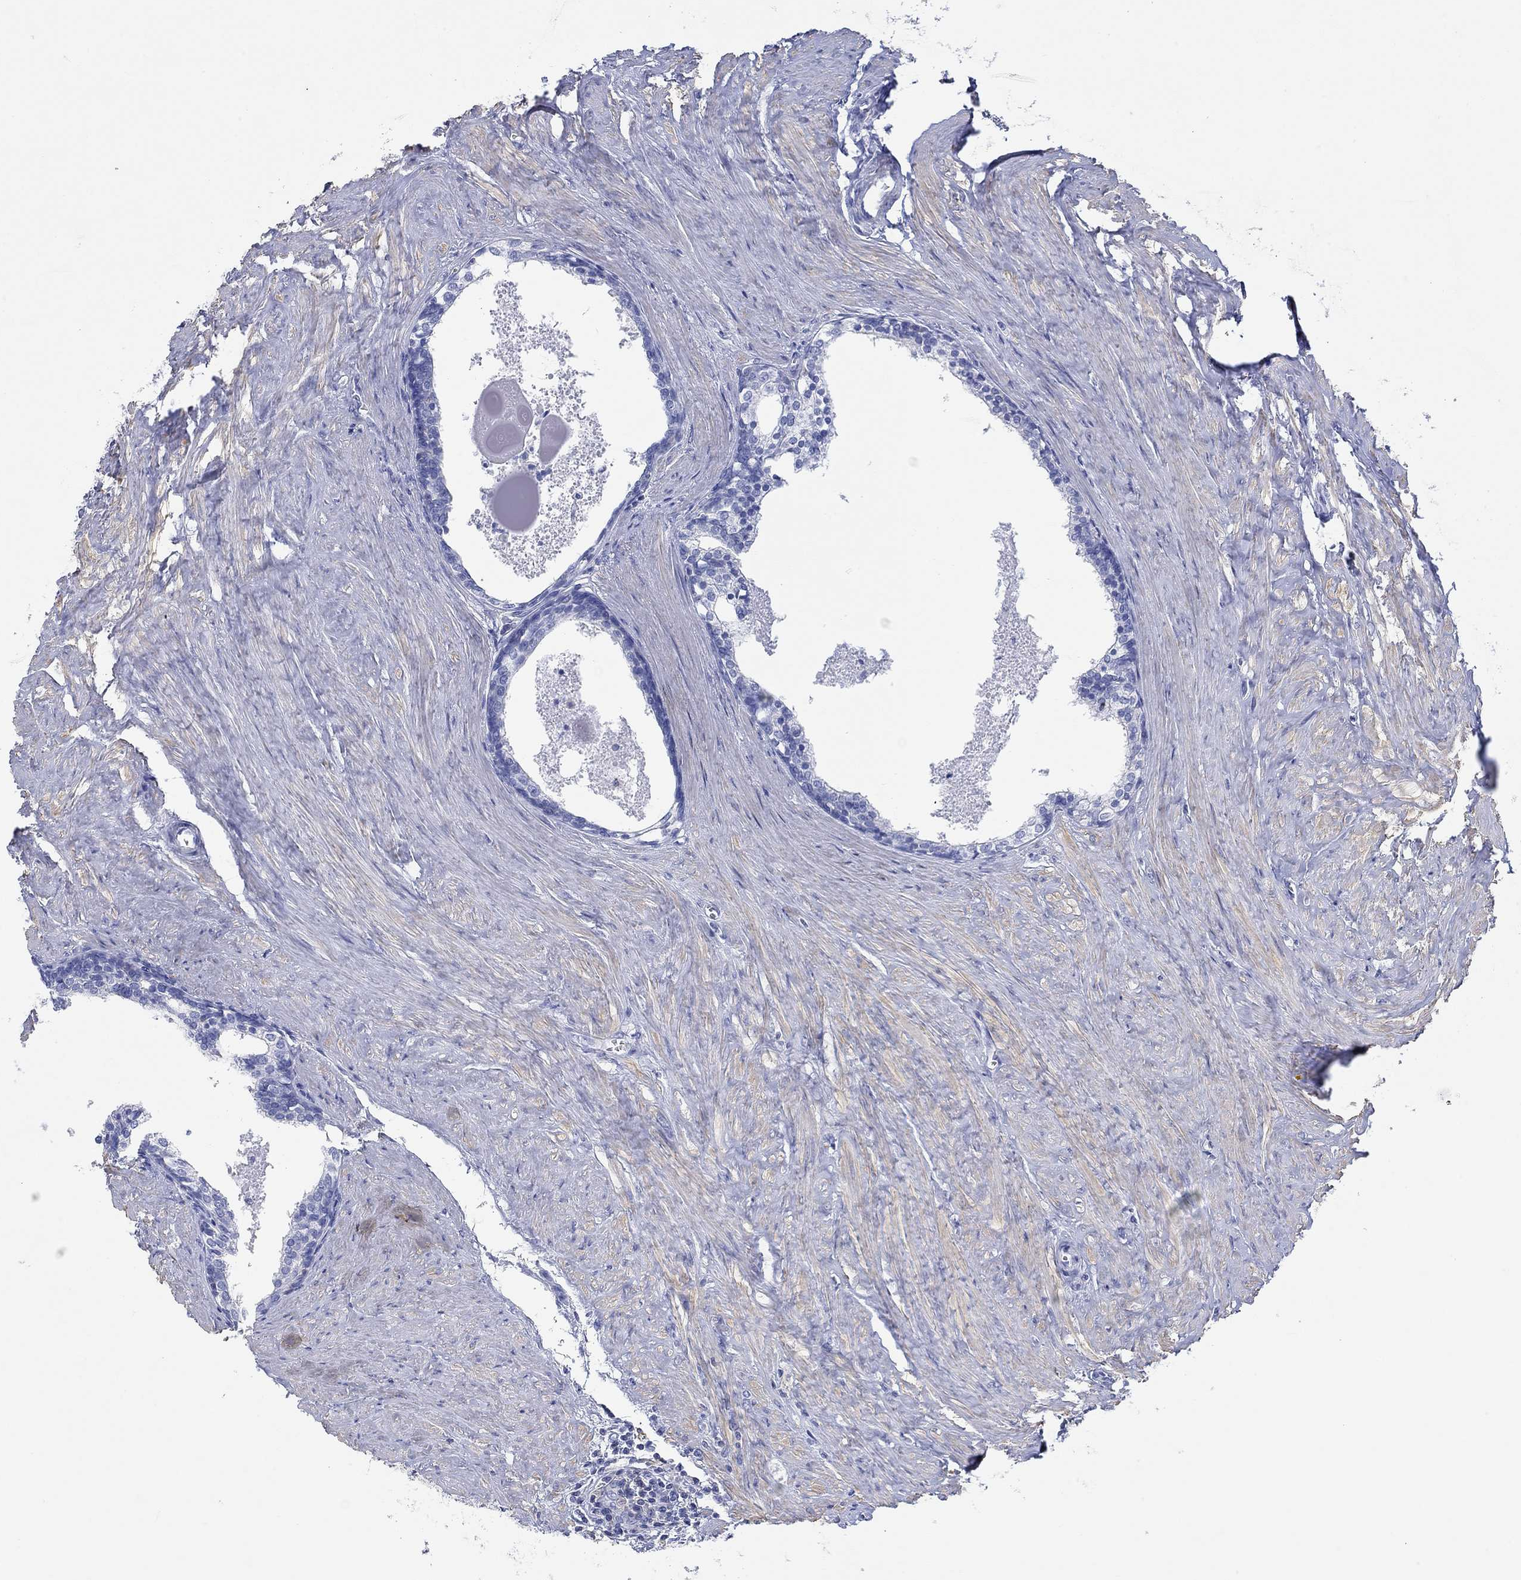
{"staining": {"intensity": "negative", "quantity": "none", "location": "none"}, "tissue": "prostate cancer", "cell_type": "Tumor cells", "image_type": "cancer", "snomed": [{"axis": "morphology", "description": "Adenocarcinoma, NOS"}, {"axis": "topography", "description": "Prostate and seminal vesicle, NOS"}], "caption": "IHC of prostate cancer shows no staining in tumor cells.", "gene": "PPIL6", "patient": {"sex": "male", "age": 63}}